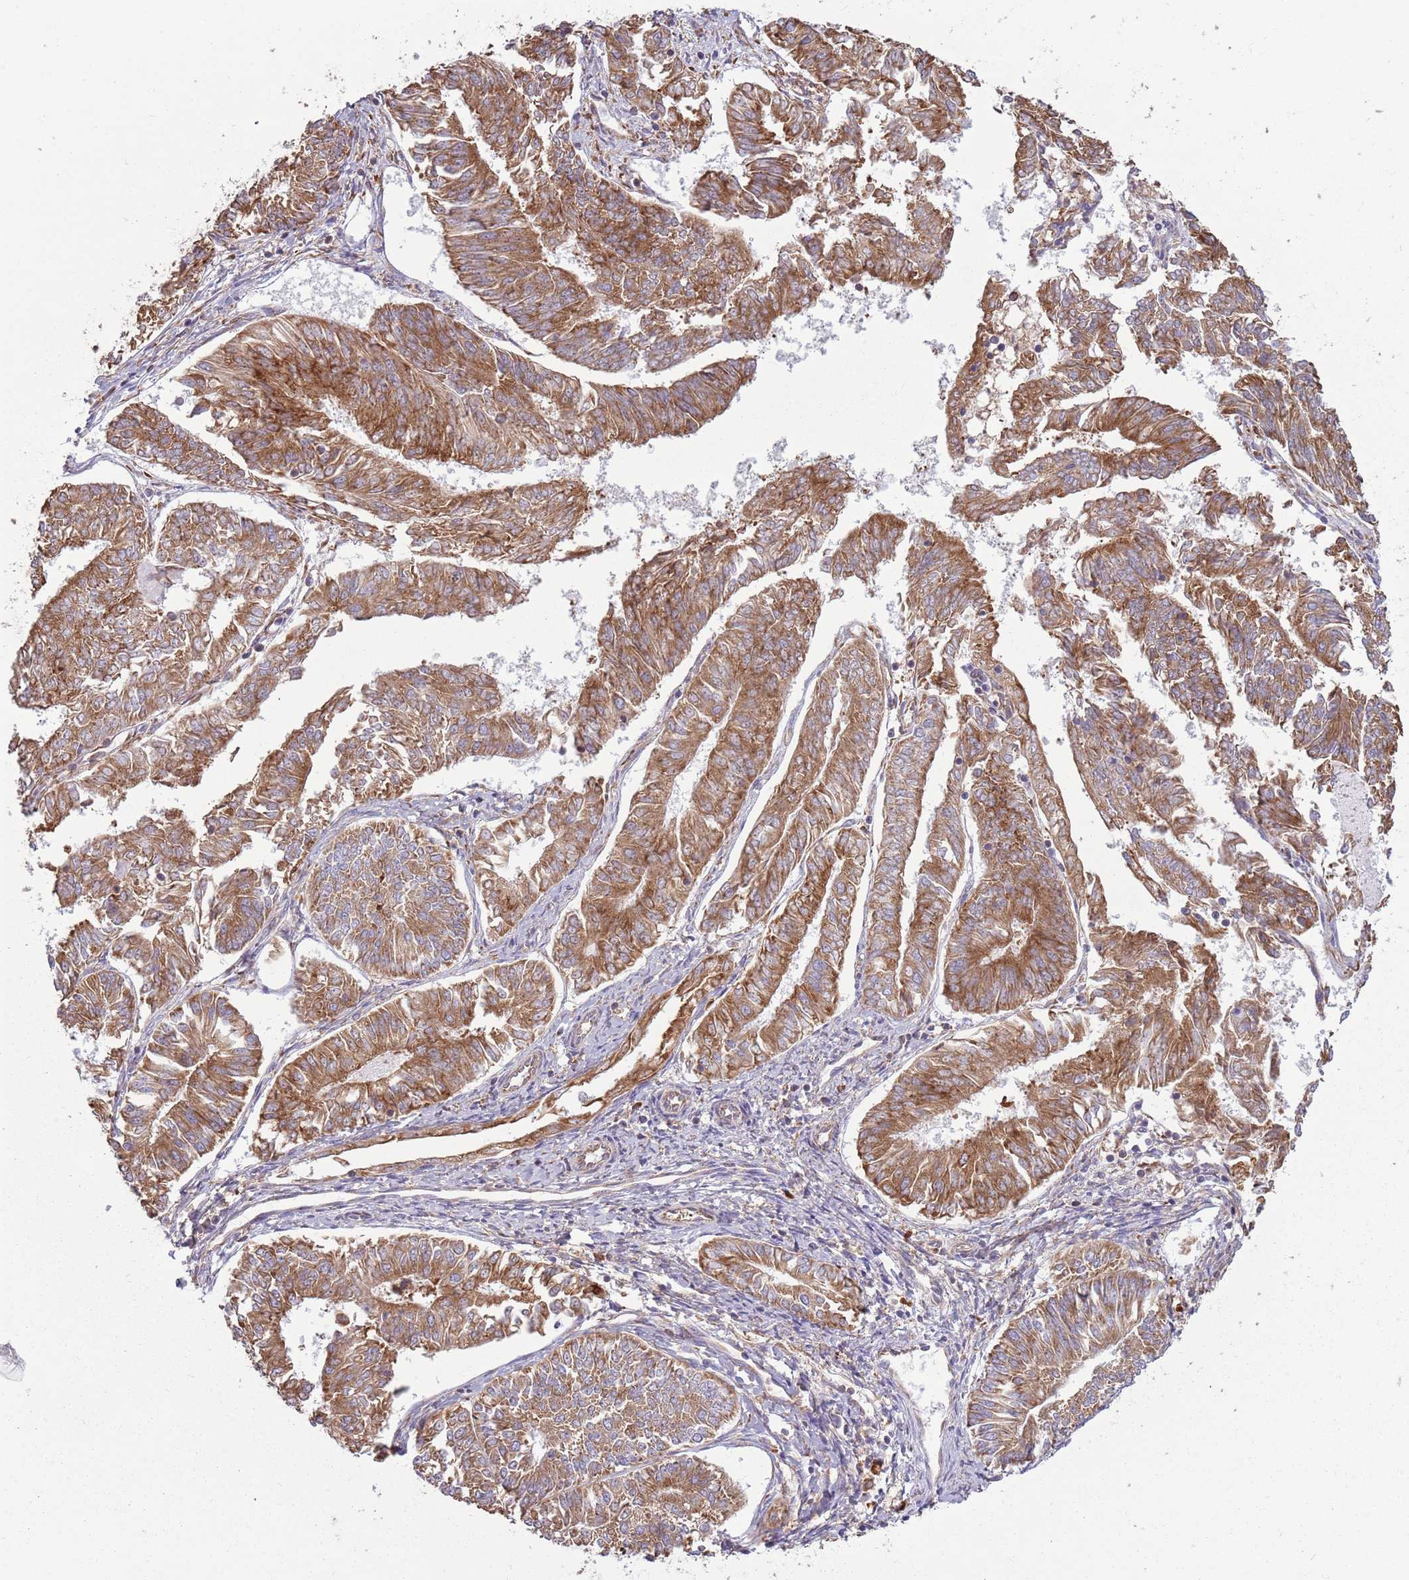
{"staining": {"intensity": "moderate", "quantity": ">75%", "location": "cytoplasmic/membranous"}, "tissue": "endometrial cancer", "cell_type": "Tumor cells", "image_type": "cancer", "snomed": [{"axis": "morphology", "description": "Adenocarcinoma, NOS"}, {"axis": "topography", "description": "Endometrium"}], "caption": "Human endometrial cancer stained with a protein marker reveals moderate staining in tumor cells.", "gene": "RPL17-C18orf32", "patient": {"sex": "female", "age": 58}}